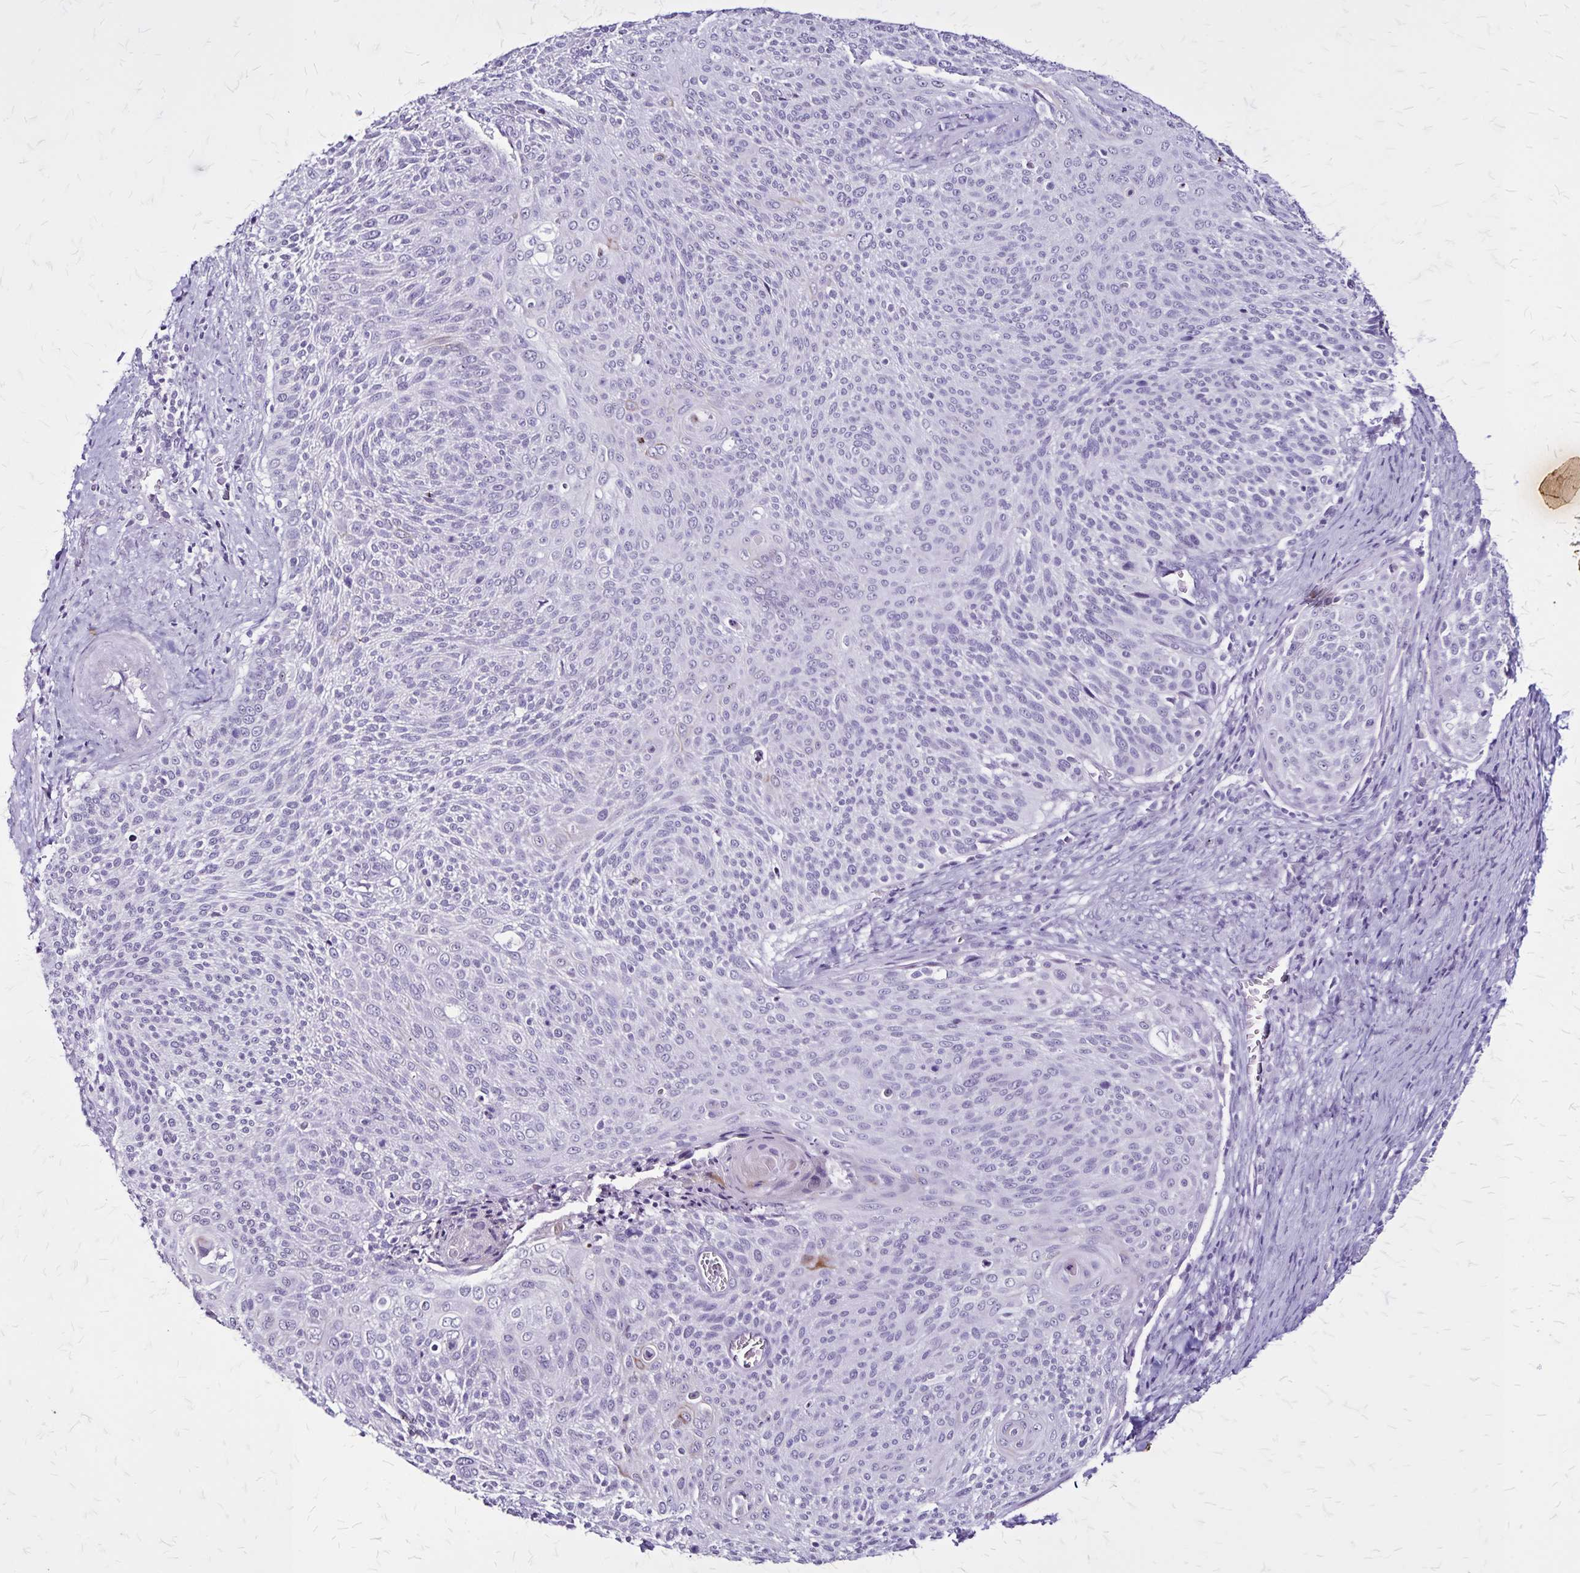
{"staining": {"intensity": "negative", "quantity": "none", "location": "none"}, "tissue": "cervical cancer", "cell_type": "Tumor cells", "image_type": "cancer", "snomed": [{"axis": "morphology", "description": "Squamous cell carcinoma, NOS"}, {"axis": "topography", "description": "Cervix"}], "caption": "This is an immunohistochemistry image of cervical cancer (squamous cell carcinoma). There is no staining in tumor cells.", "gene": "KRT2", "patient": {"sex": "female", "age": 31}}